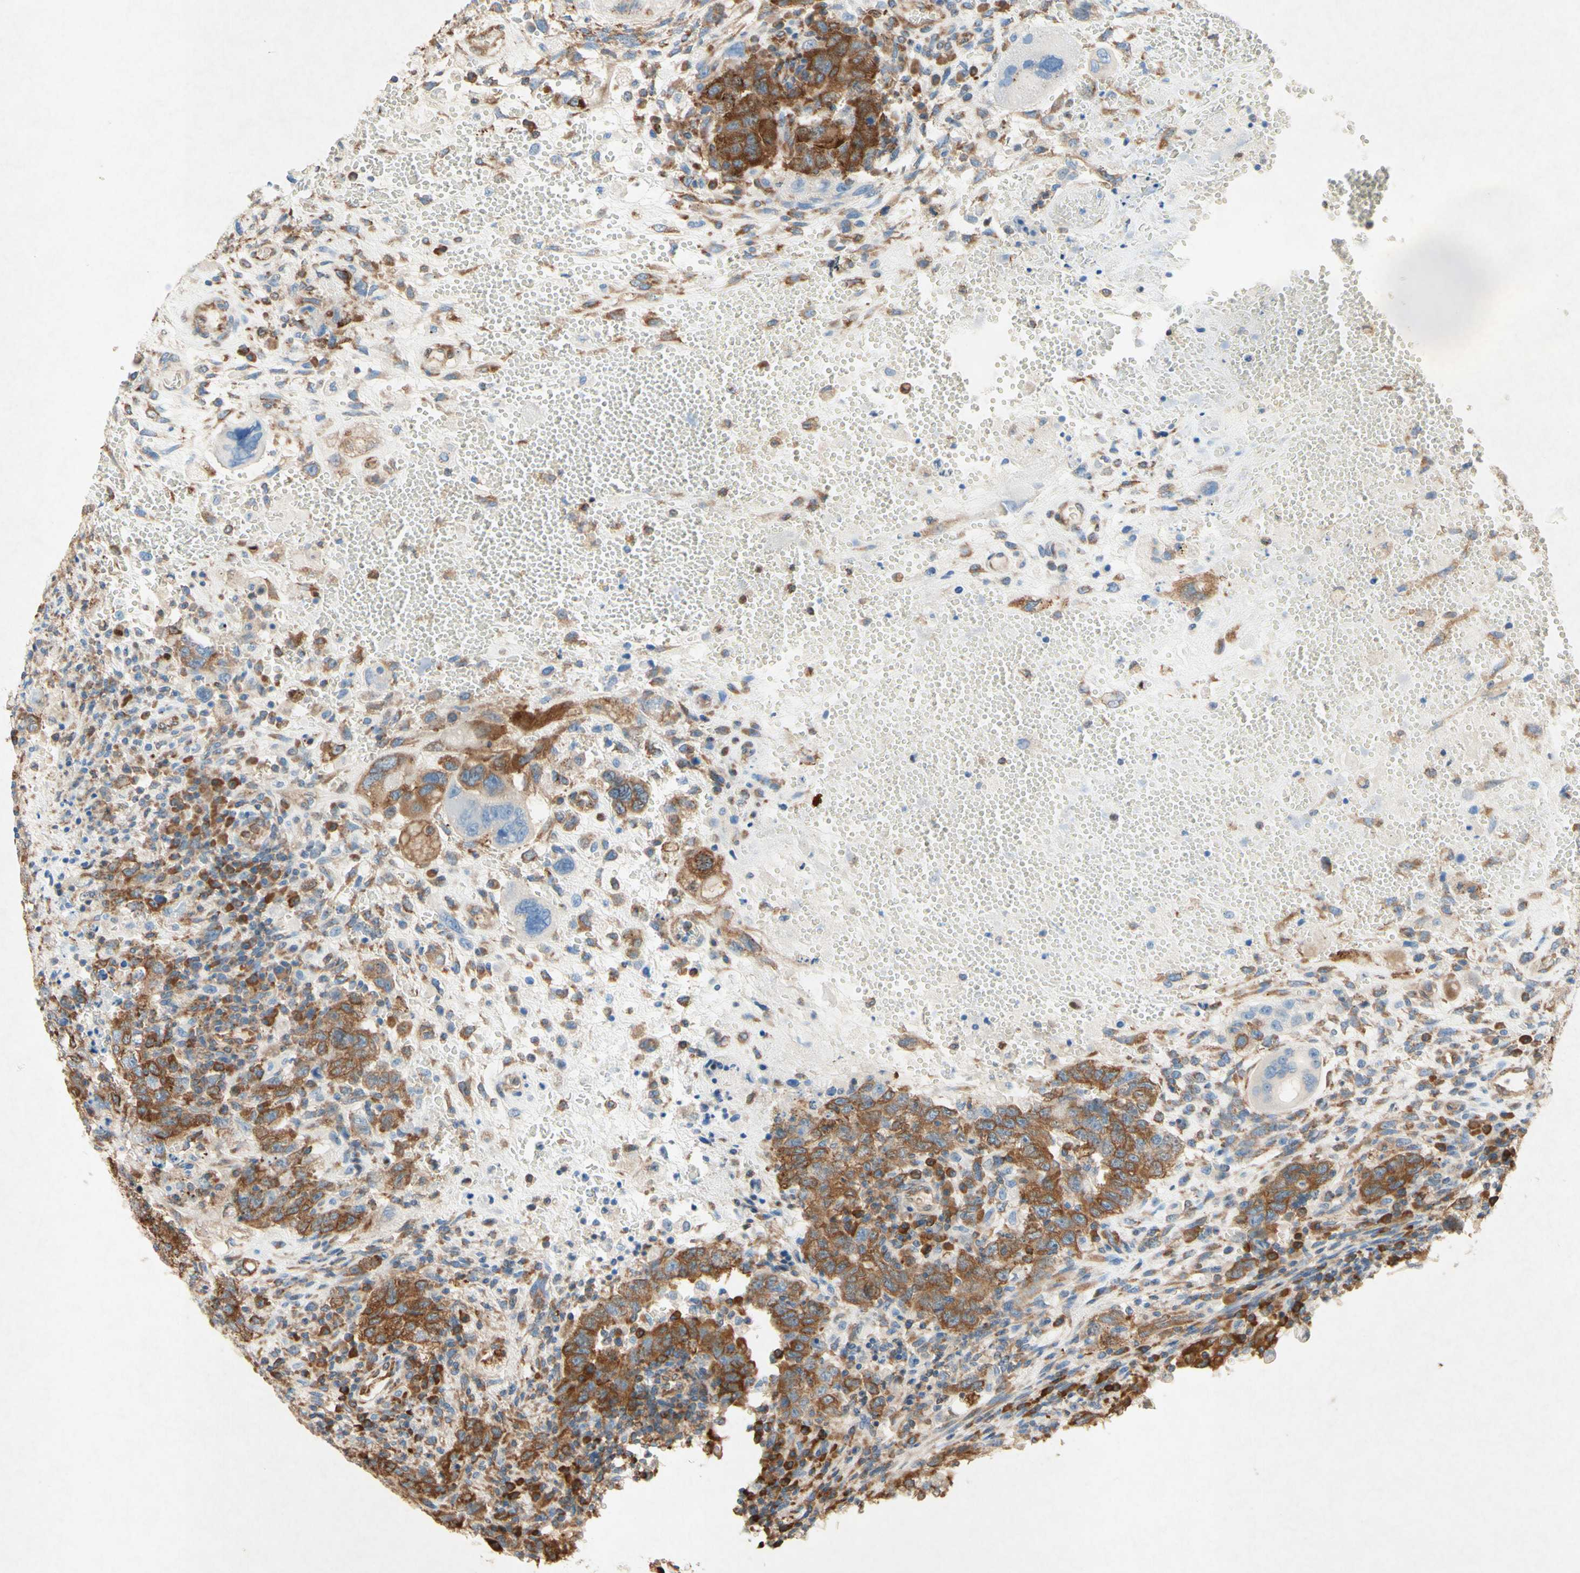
{"staining": {"intensity": "strong", "quantity": ">75%", "location": "cytoplasmic/membranous"}, "tissue": "testis cancer", "cell_type": "Tumor cells", "image_type": "cancer", "snomed": [{"axis": "morphology", "description": "Carcinoma, Embryonal, NOS"}, {"axis": "topography", "description": "Testis"}], "caption": "Testis cancer (embryonal carcinoma) tissue reveals strong cytoplasmic/membranous positivity in approximately >75% of tumor cells, visualized by immunohistochemistry. The staining was performed using DAB (3,3'-diaminobenzidine), with brown indicating positive protein expression. Nuclei are stained blue with hematoxylin.", "gene": "PABPC1", "patient": {"sex": "male", "age": 26}}